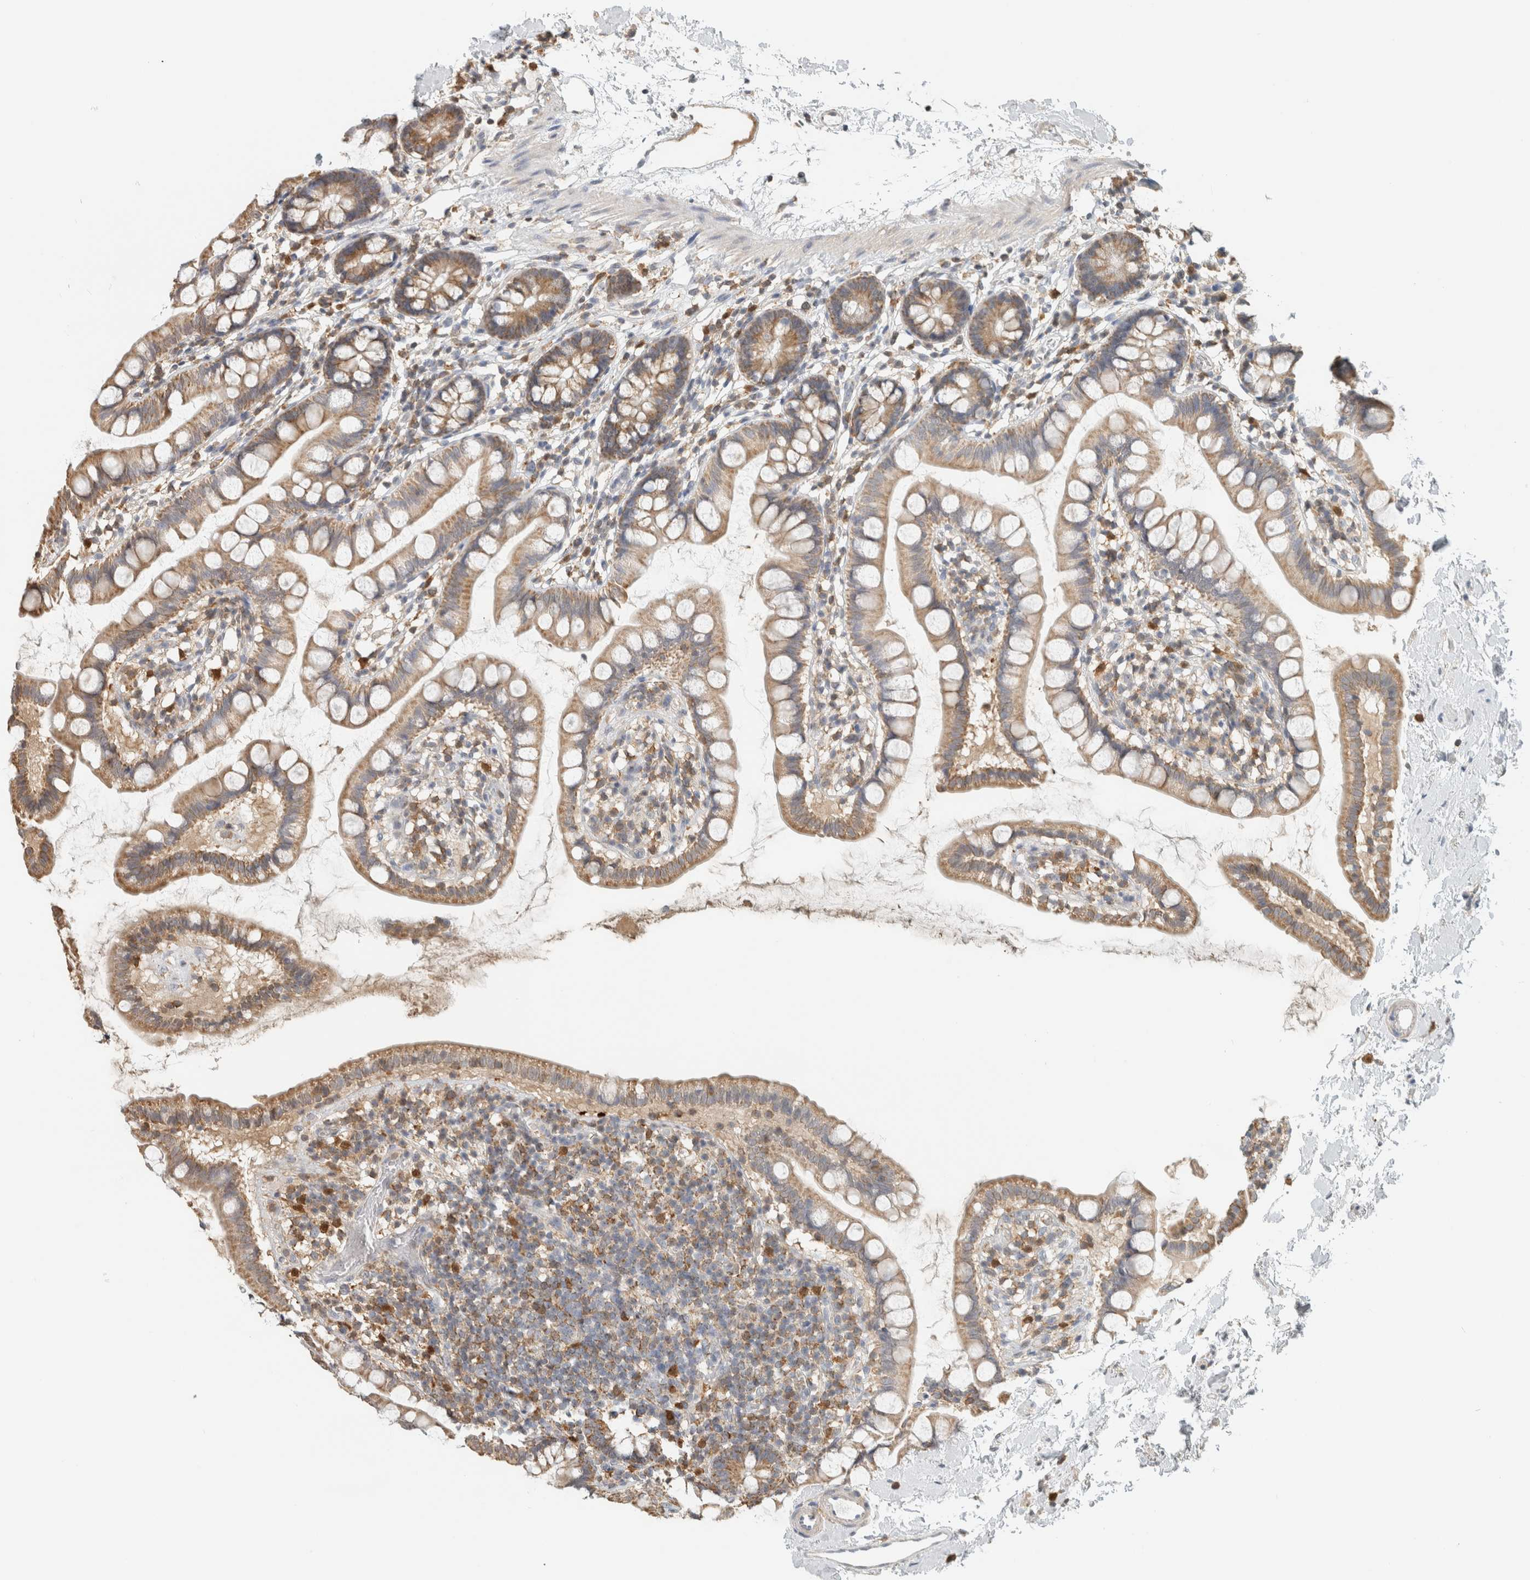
{"staining": {"intensity": "moderate", "quantity": ">75%", "location": "cytoplasmic/membranous"}, "tissue": "small intestine", "cell_type": "Glandular cells", "image_type": "normal", "snomed": [{"axis": "morphology", "description": "Normal tissue, NOS"}, {"axis": "topography", "description": "Small intestine"}], "caption": "Immunohistochemistry histopathology image of normal human small intestine stained for a protein (brown), which exhibits medium levels of moderate cytoplasmic/membranous positivity in about >75% of glandular cells.", "gene": "CAPG", "patient": {"sex": "female", "age": 84}}